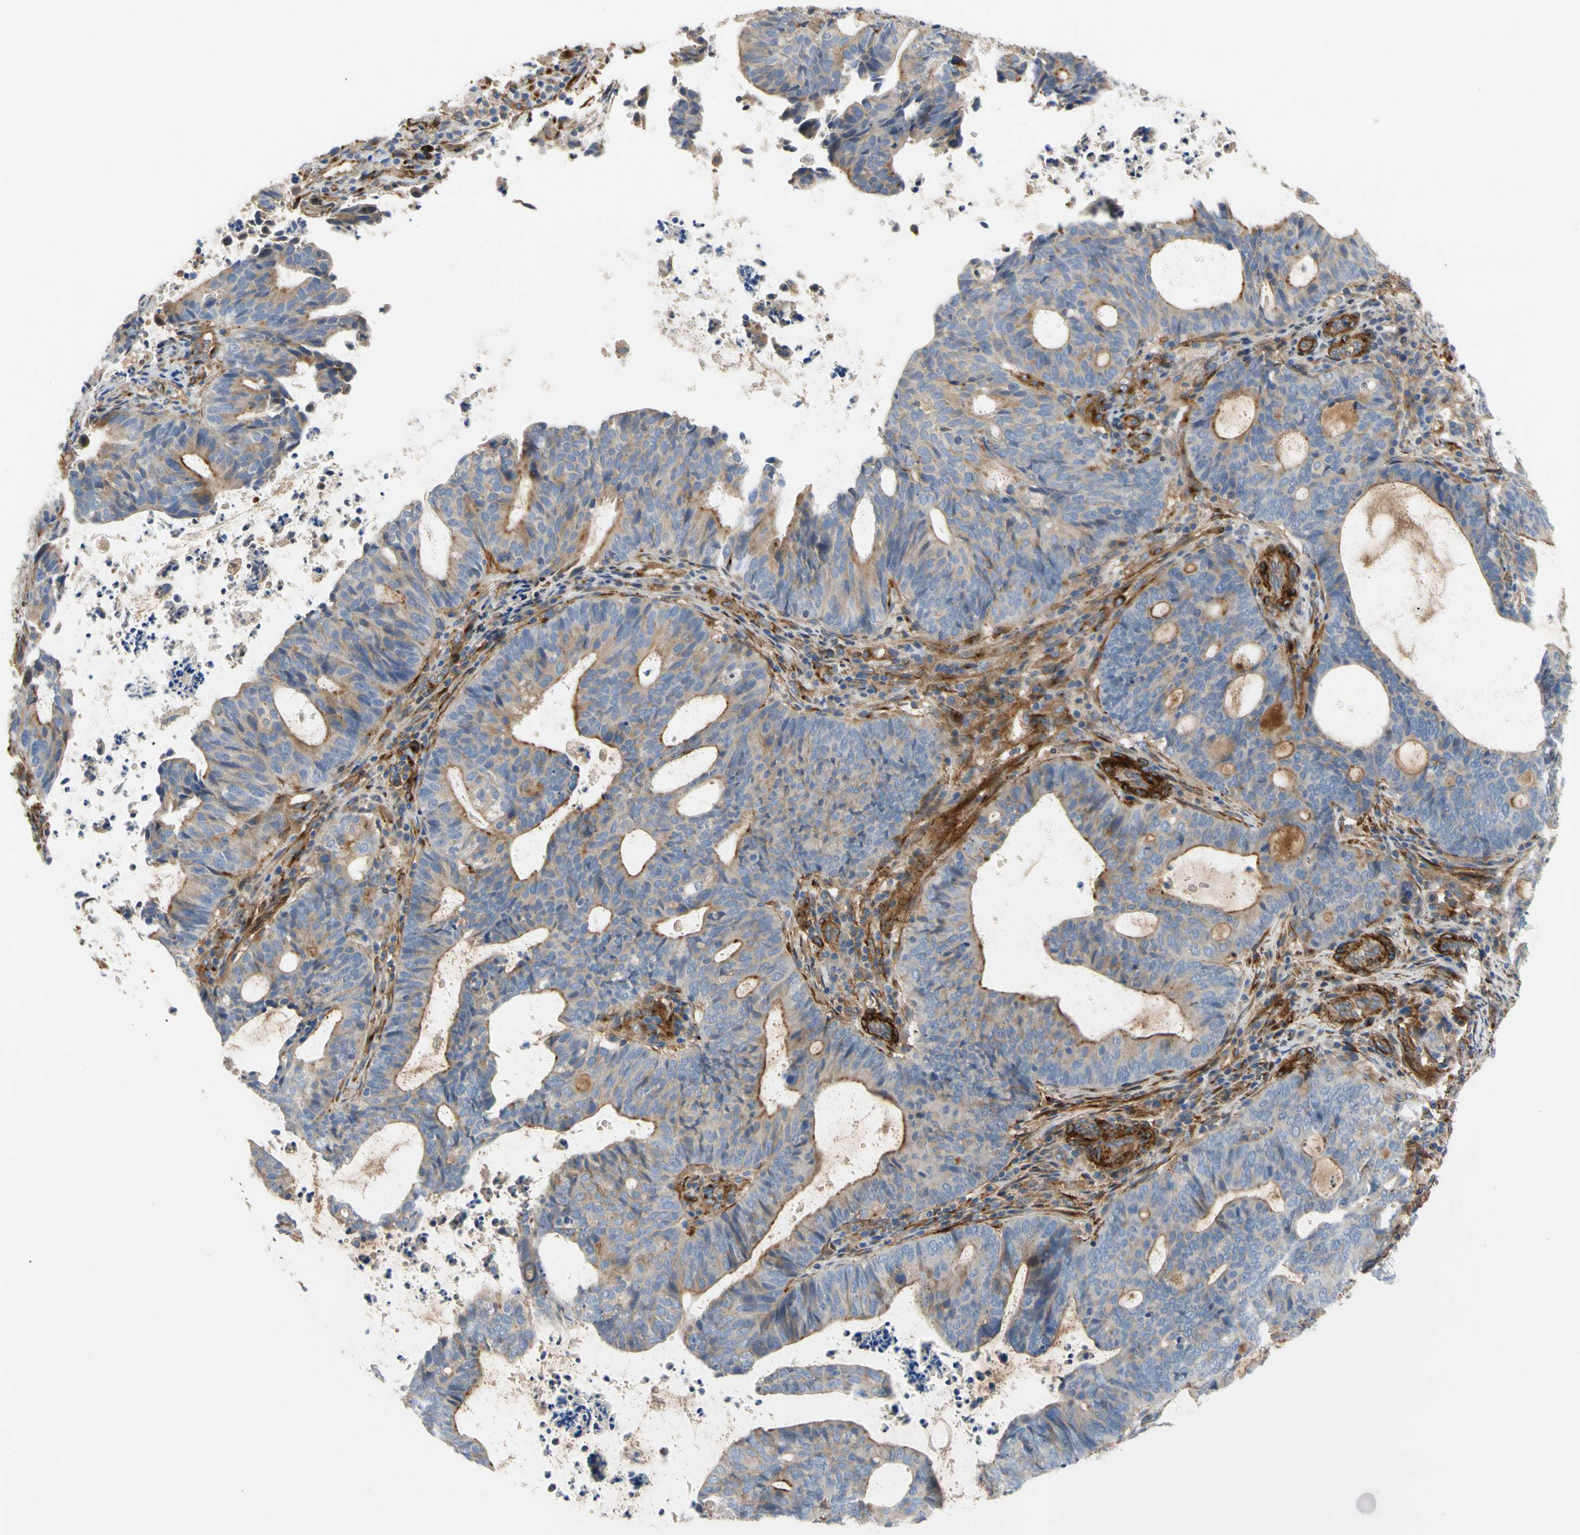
{"staining": {"intensity": "weak", "quantity": "<25%", "location": "cytoplasmic/membranous"}, "tissue": "endometrial cancer", "cell_type": "Tumor cells", "image_type": "cancer", "snomed": [{"axis": "morphology", "description": "Adenocarcinoma, NOS"}, {"axis": "topography", "description": "Uterus"}], "caption": "Tumor cells show no significant staining in adenocarcinoma (endometrial). (DAB (3,3'-diaminobenzidine) immunohistochemistry (IHC), high magnification).", "gene": "ENTREP3", "patient": {"sex": "female", "age": 83}}